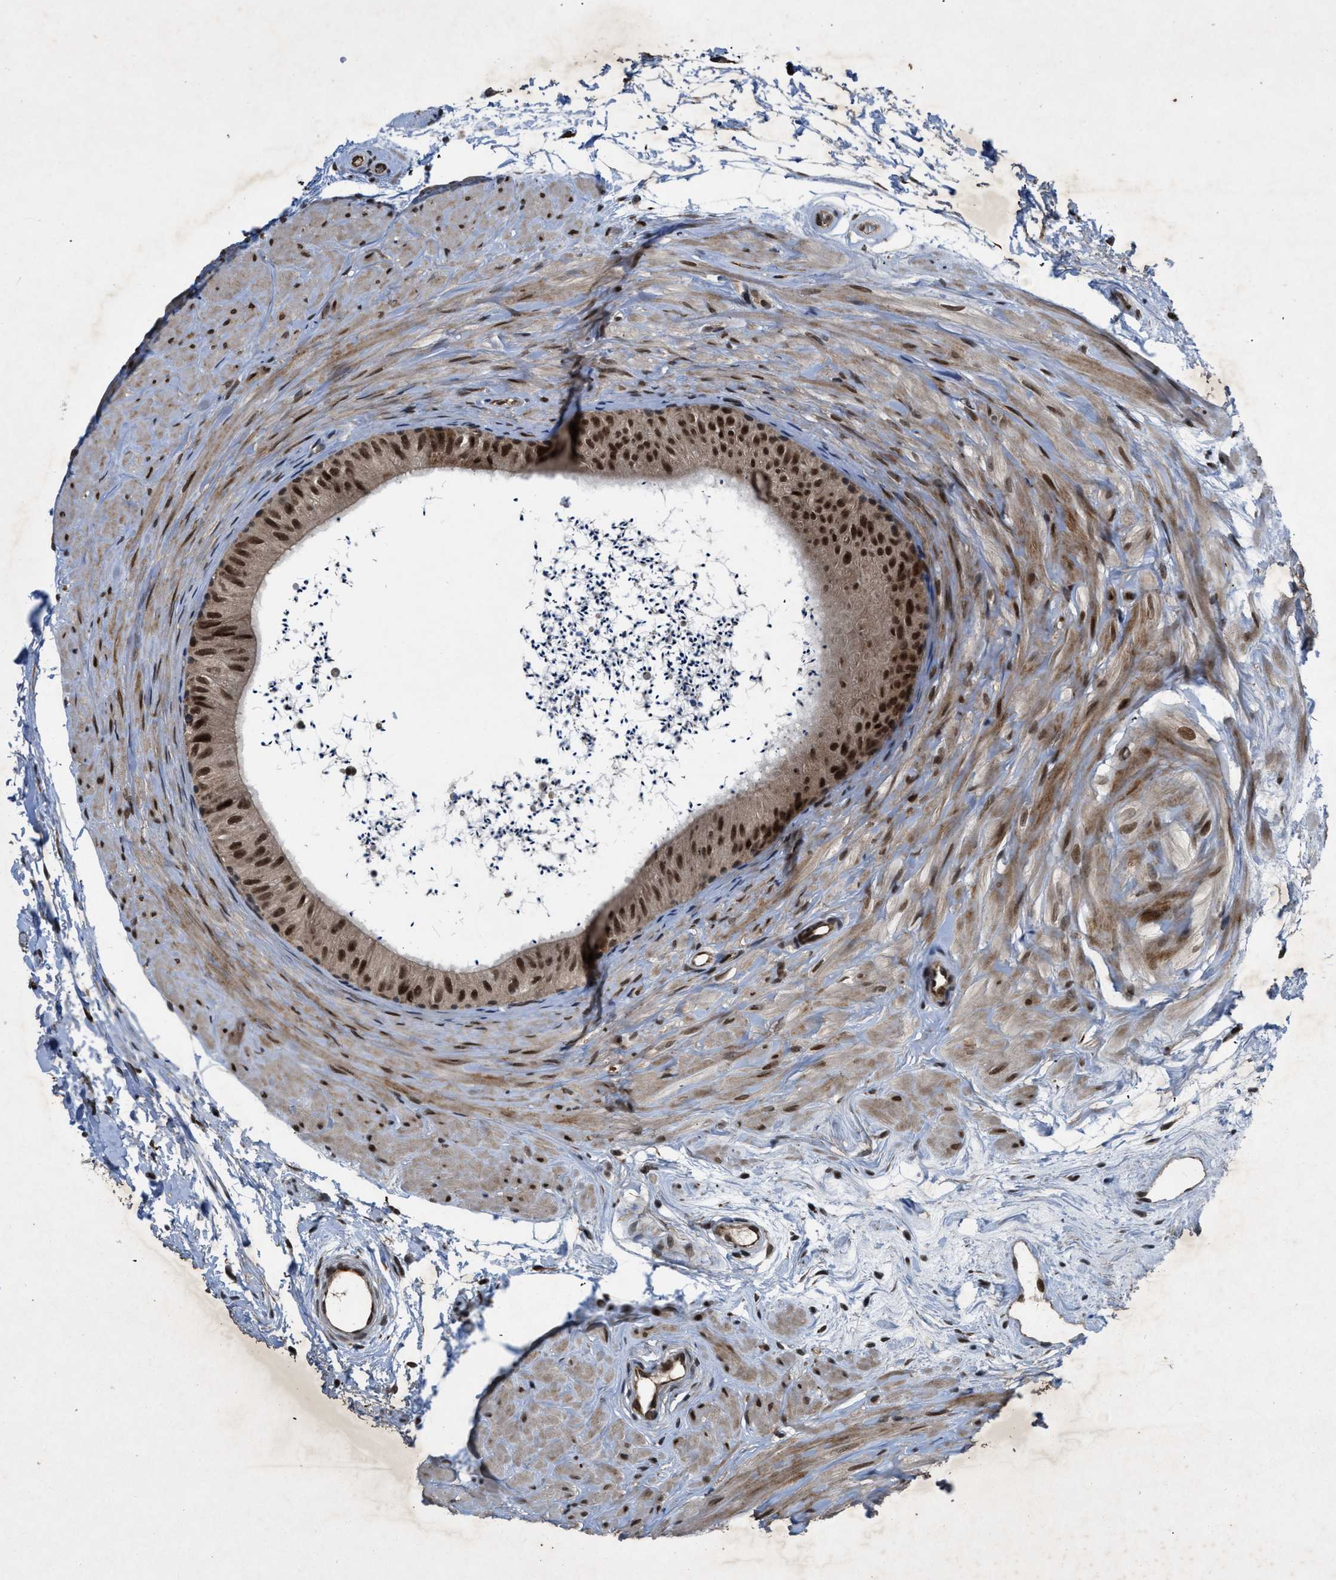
{"staining": {"intensity": "moderate", "quantity": ">75%", "location": "cytoplasmic/membranous,nuclear"}, "tissue": "epididymis", "cell_type": "Glandular cells", "image_type": "normal", "snomed": [{"axis": "morphology", "description": "Normal tissue, NOS"}, {"axis": "topography", "description": "Epididymis"}], "caption": "Immunohistochemical staining of unremarkable human epididymis shows moderate cytoplasmic/membranous,nuclear protein positivity in approximately >75% of glandular cells. Immunohistochemistry (ihc) stains the protein in brown and the nuclei are stained blue.", "gene": "ZNHIT1", "patient": {"sex": "male", "age": 56}}